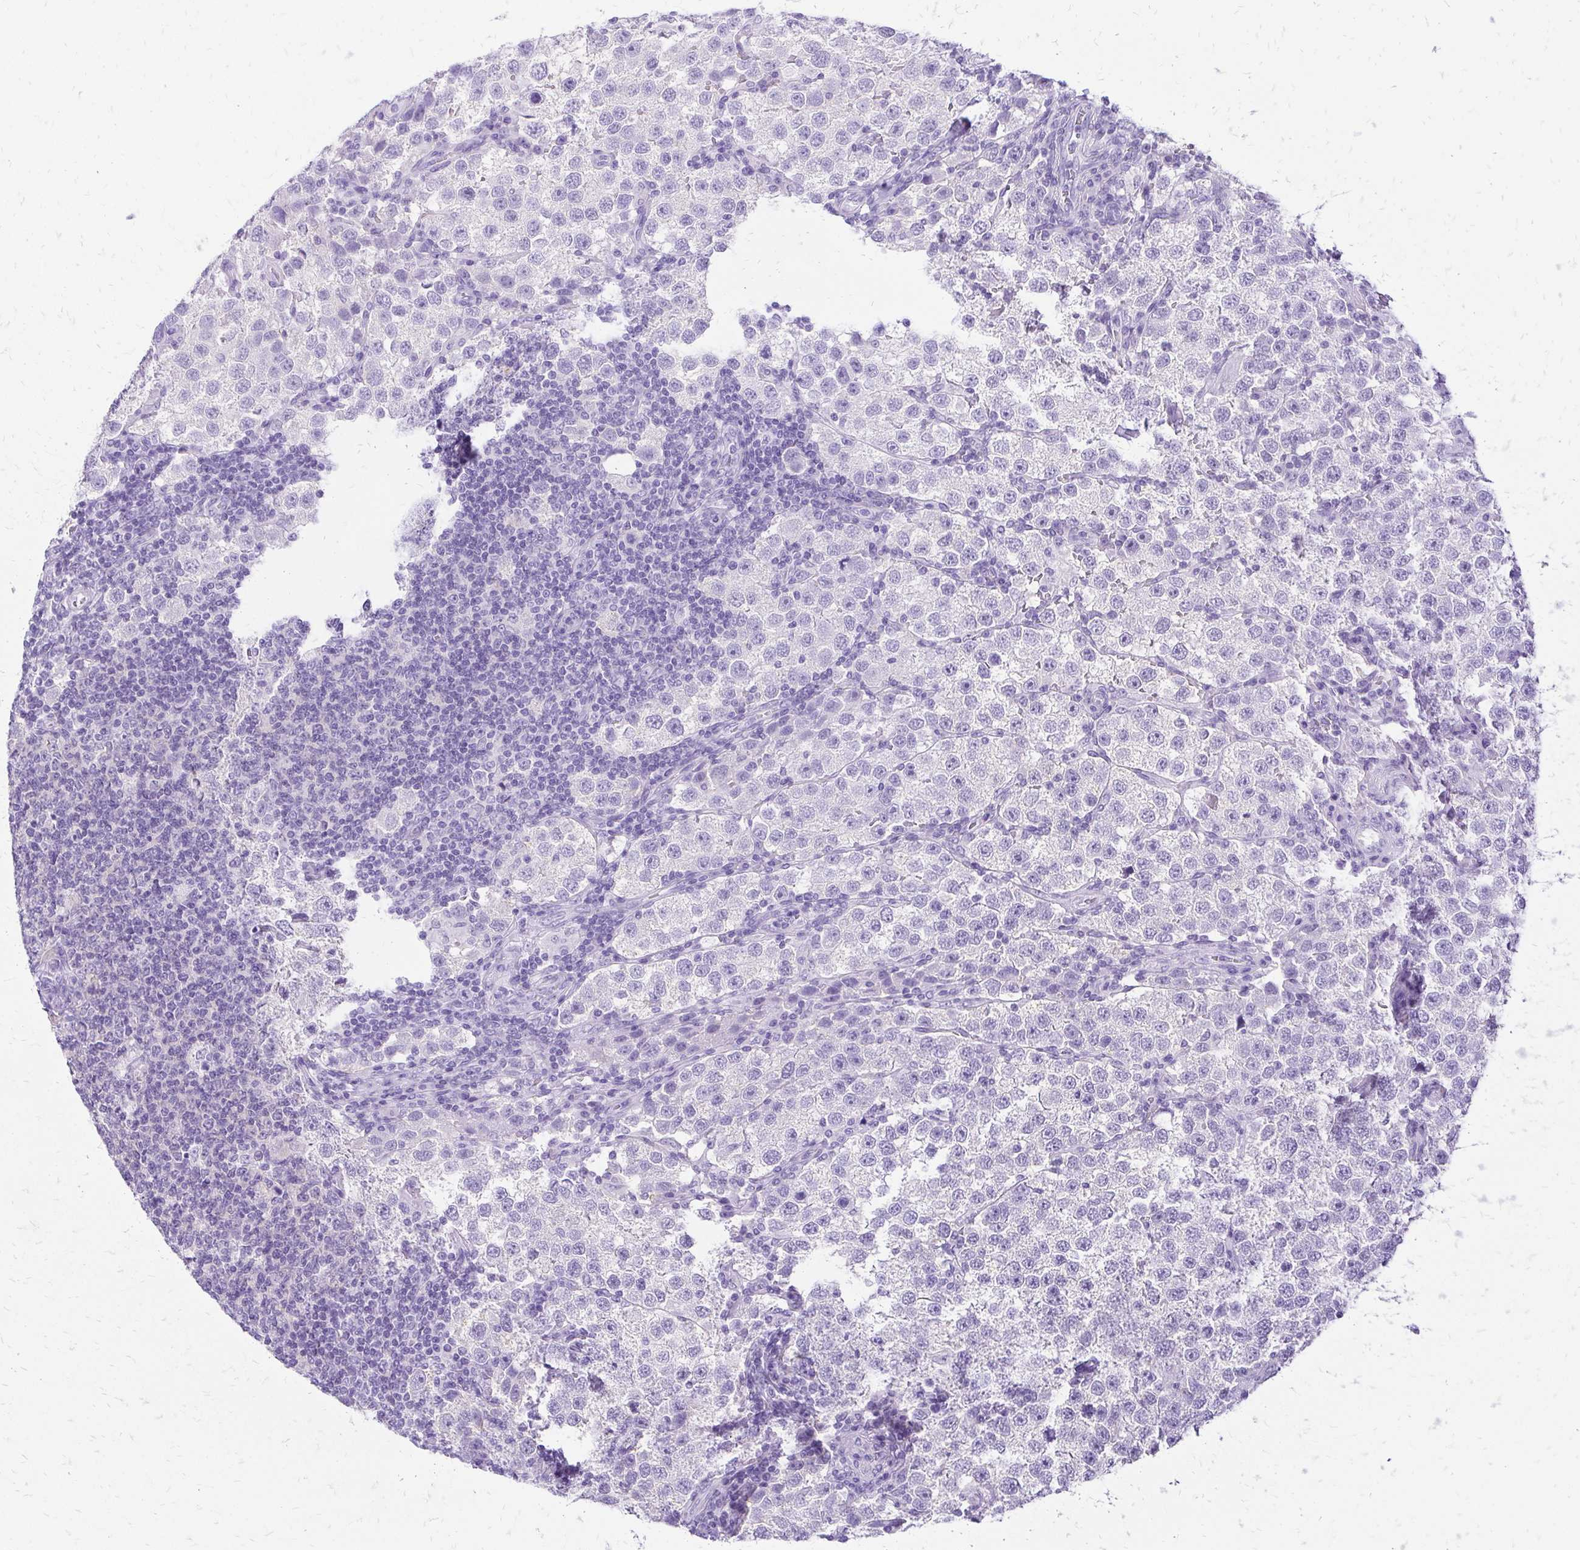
{"staining": {"intensity": "negative", "quantity": "none", "location": "none"}, "tissue": "testis cancer", "cell_type": "Tumor cells", "image_type": "cancer", "snomed": [{"axis": "morphology", "description": "Seminoma, NOS"}, {"axis": "topography", "description": "Testis"}], "caption": "Protein analysis of testis seminoma exhibits no significant expression in tumor cells.", "gene": "SLC32A1", "patient": {"sex": "male", "age": 37}}